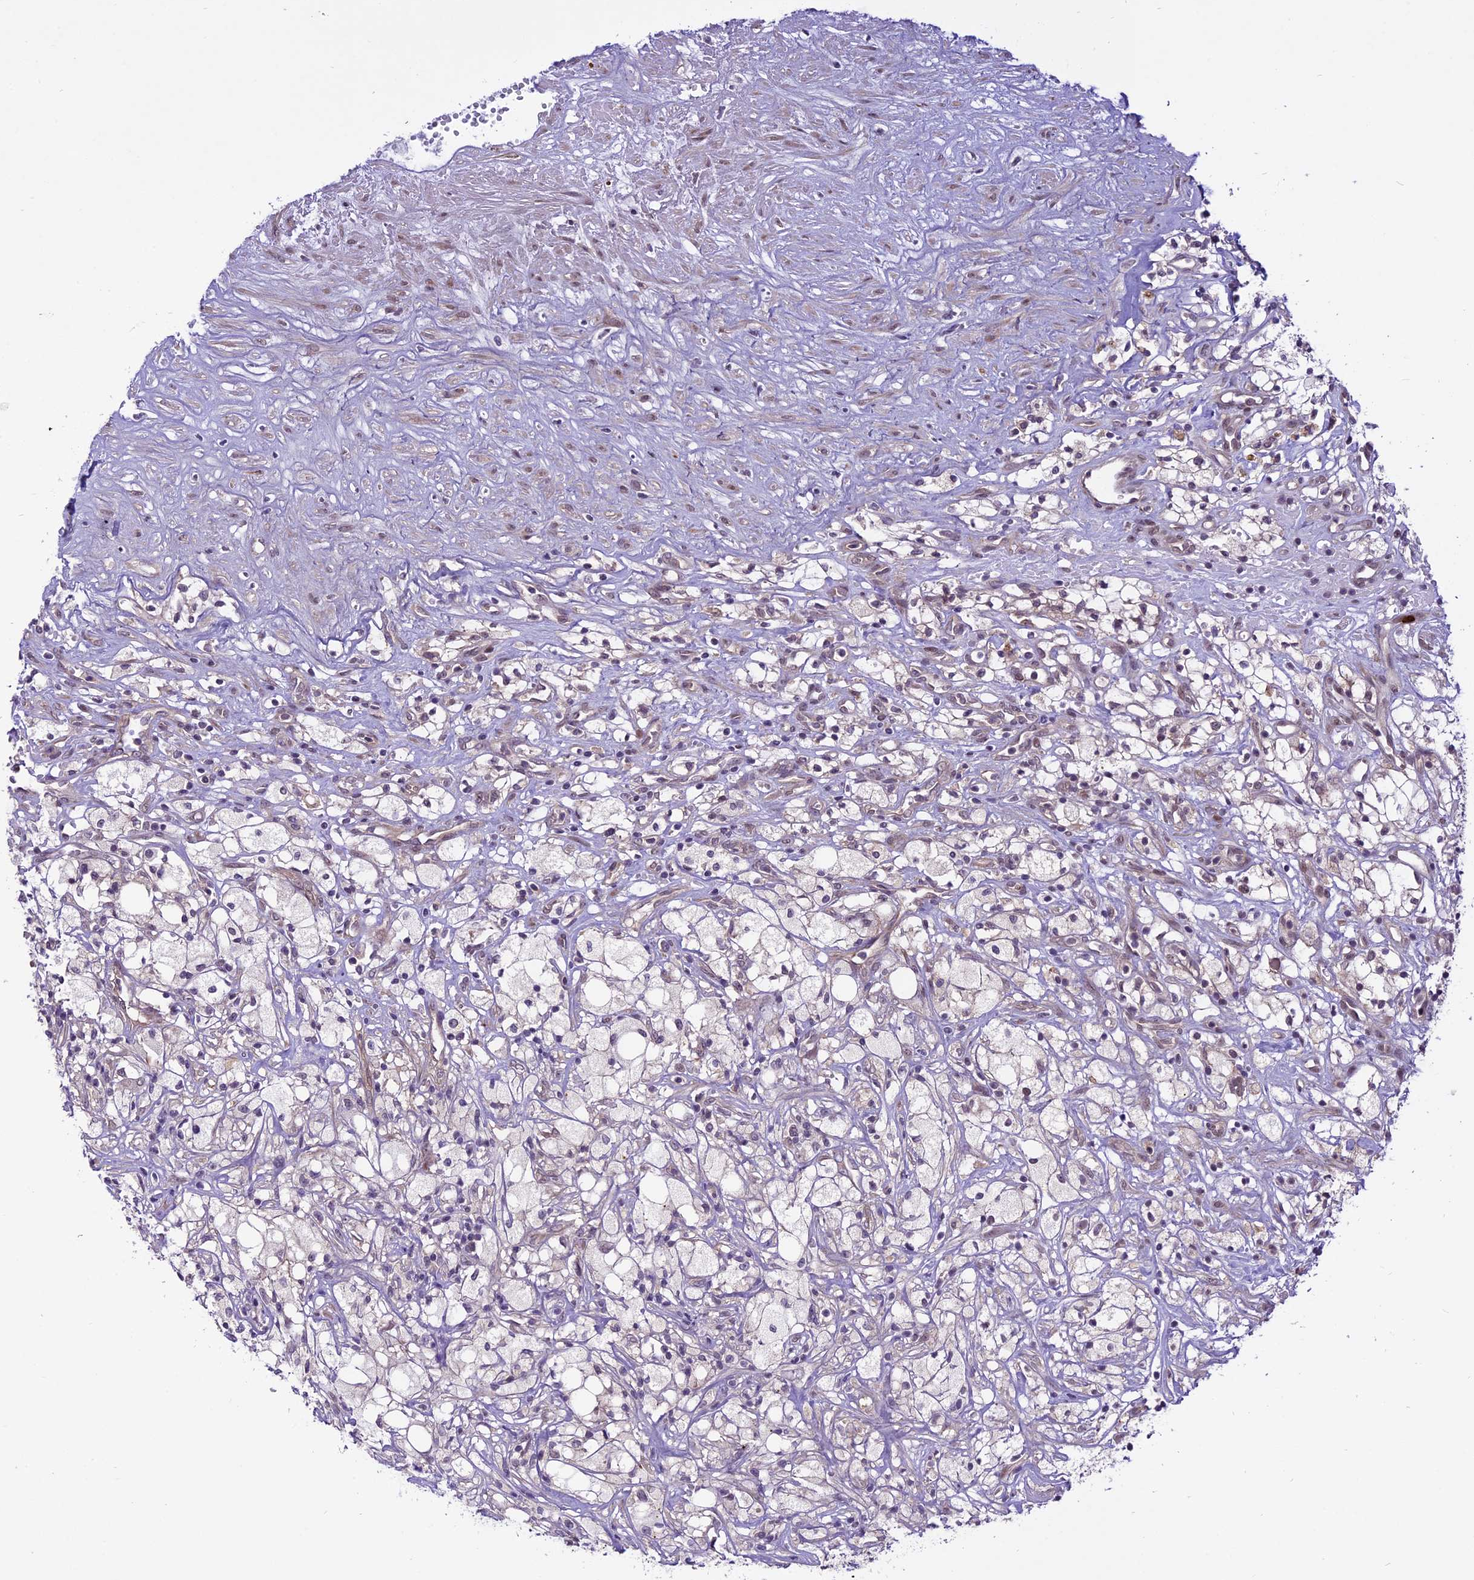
{"staining": {"intensity": "weak", "quantity": "<25%", "location": "nuclear"}, "tissue": "renal cancer", "cell_type": "Tumor cells", "image_type": "cancer", "snomed": [{"axis": "morphology", "description": "Adenocarcinoma, NOS"}, {"axis": "topography", "description": "Kidney"}], "caption": "DAB immunohistochemical staining of renal adenocarcinoma displays no significant expression in tumor cells.", "gene": "SPRED1", "patient": {"sex": "male", "age": 59}}